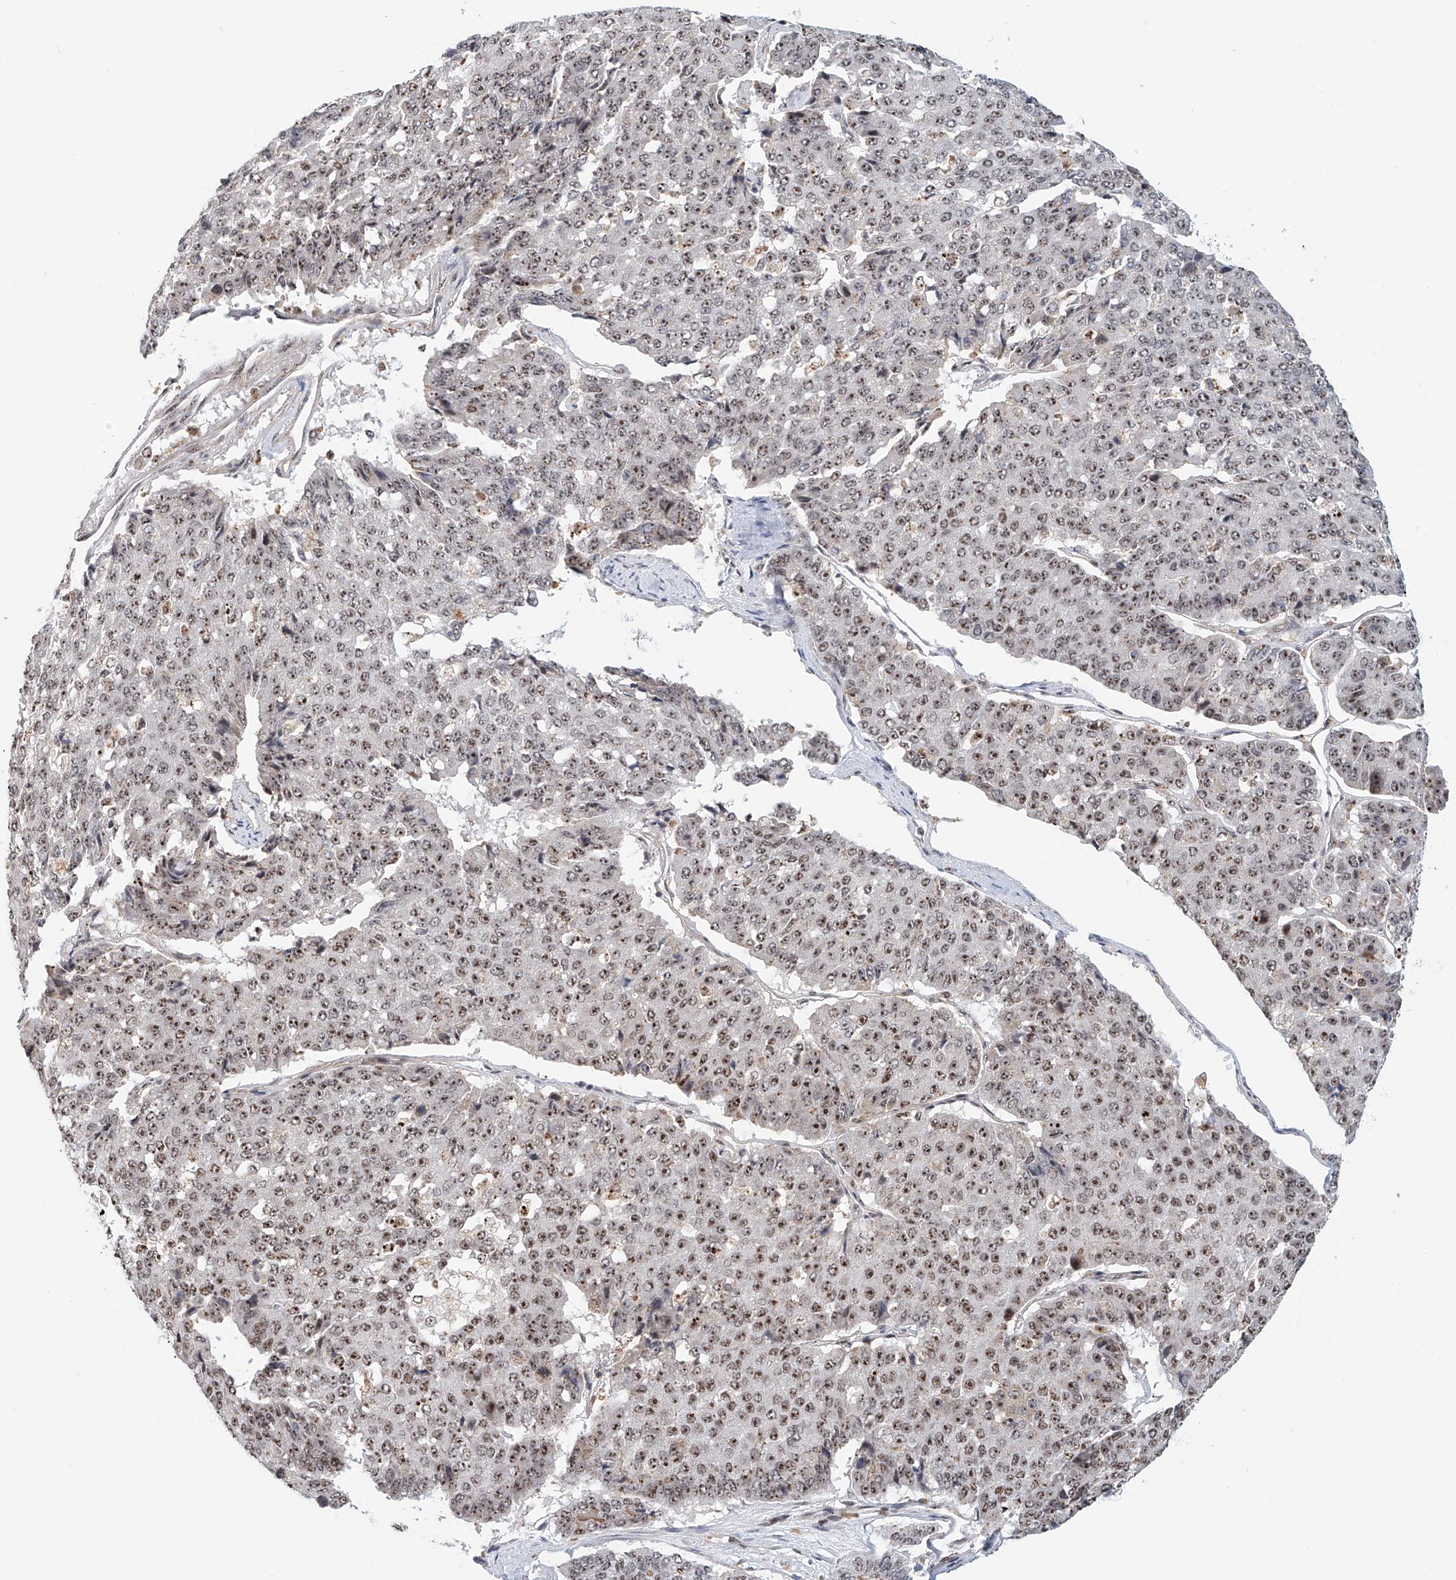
{"staining": {"intensity": "moderate", "quantity": ">75%", "location": "nuclear"}, "tissue": "pancreatic cancer", "cell_type": "Tumor cells", "image_type": "cancer", "snomed": [{"axis": "morphology", "description": "Adenocarcinoma, NOS"}, {"axis": "topography", "description": "Pancreas"}], "caption": "Moderate nuclear protein expression is appreciated in approximately >75% of tumor cells in pancreatic adenocarcinoma. The protein is shown in brown color, while the nuclei are stained blue.", "gene": "PRUNE2", "patient": {"sex": "male", "age": 50}}